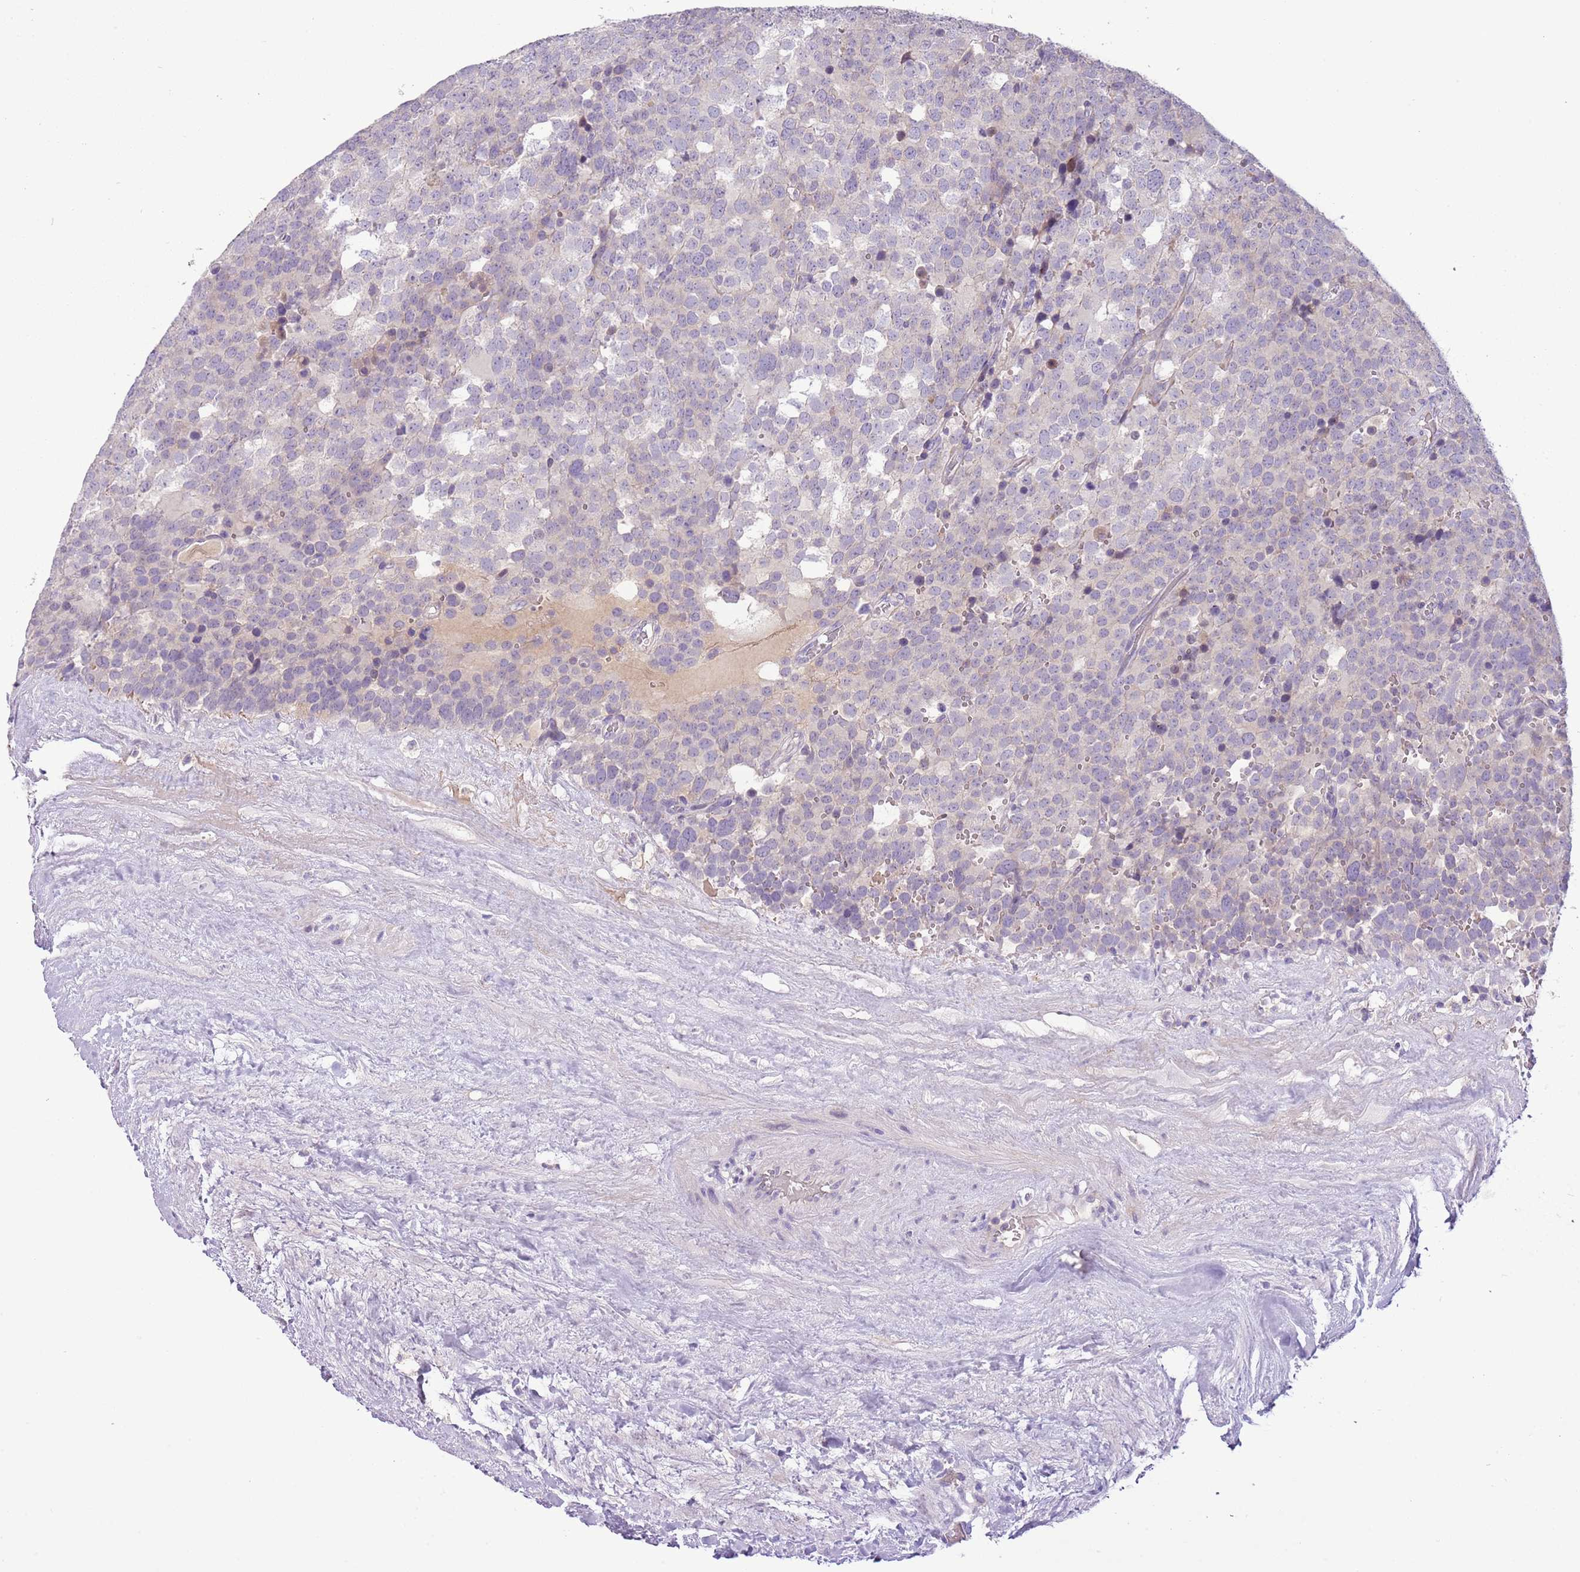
{"staining": {"intensity": "negative", "quantity": "none", "location": "none"}, "tissue": "testis cancer", "cell_type": "Tumor cells", "image_type": "cancer", "snomed": [{"axis": "morphology", "description": "Seminoma, NOS"}, {"axis": "topography", "description": "Testis"}], "caption": "An immunohistochemistry micrograph of testis cancer is shown. There is no staining in tumor cells of testis cancer.", "gene": "SCAMP5", "patient": {"sex": "male", "age": 71}}